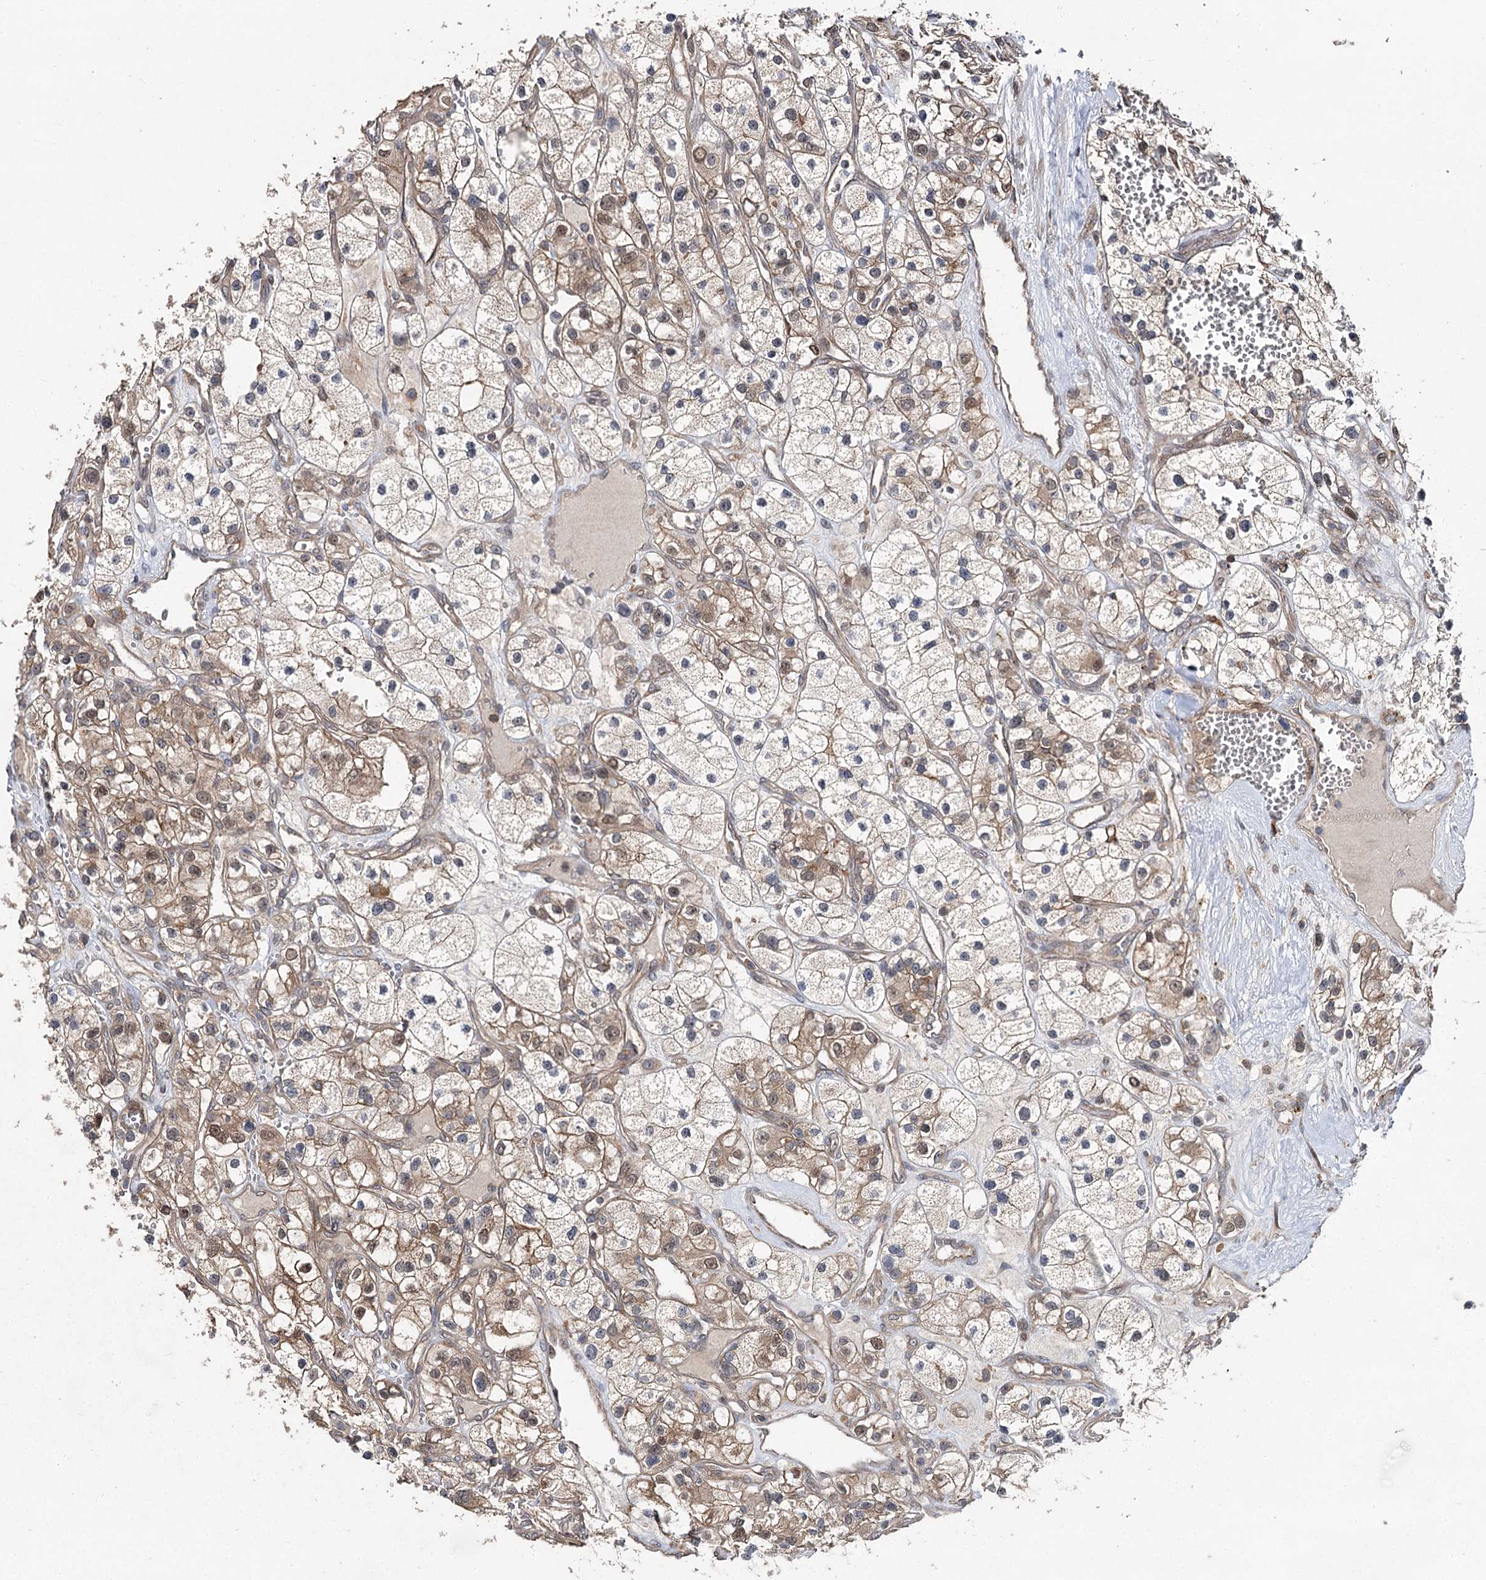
{"staining": {"intensity": "moderate", "quantity": "25%-75%", "location": "cytoplasmic/membranous,nuclear"}, "tissue": "renal cancer", "cell_type": "Tumor cells", "image_type": "cancer", "snomed": [{"axis": "morphology", "description": "Adenocarcinoma, NOS"}, {"axis": "topography", "description": "Kidney"}], "caption": "A micrograph showing moderate cytoplasmic/membranous and nuclear positivity in approximately 25%-75% of tumor cells in renal cancer, as visualized by brown immunohistochemical staining.", "gene": "STX6", "patient": {"sex": "female", "age": 57}}